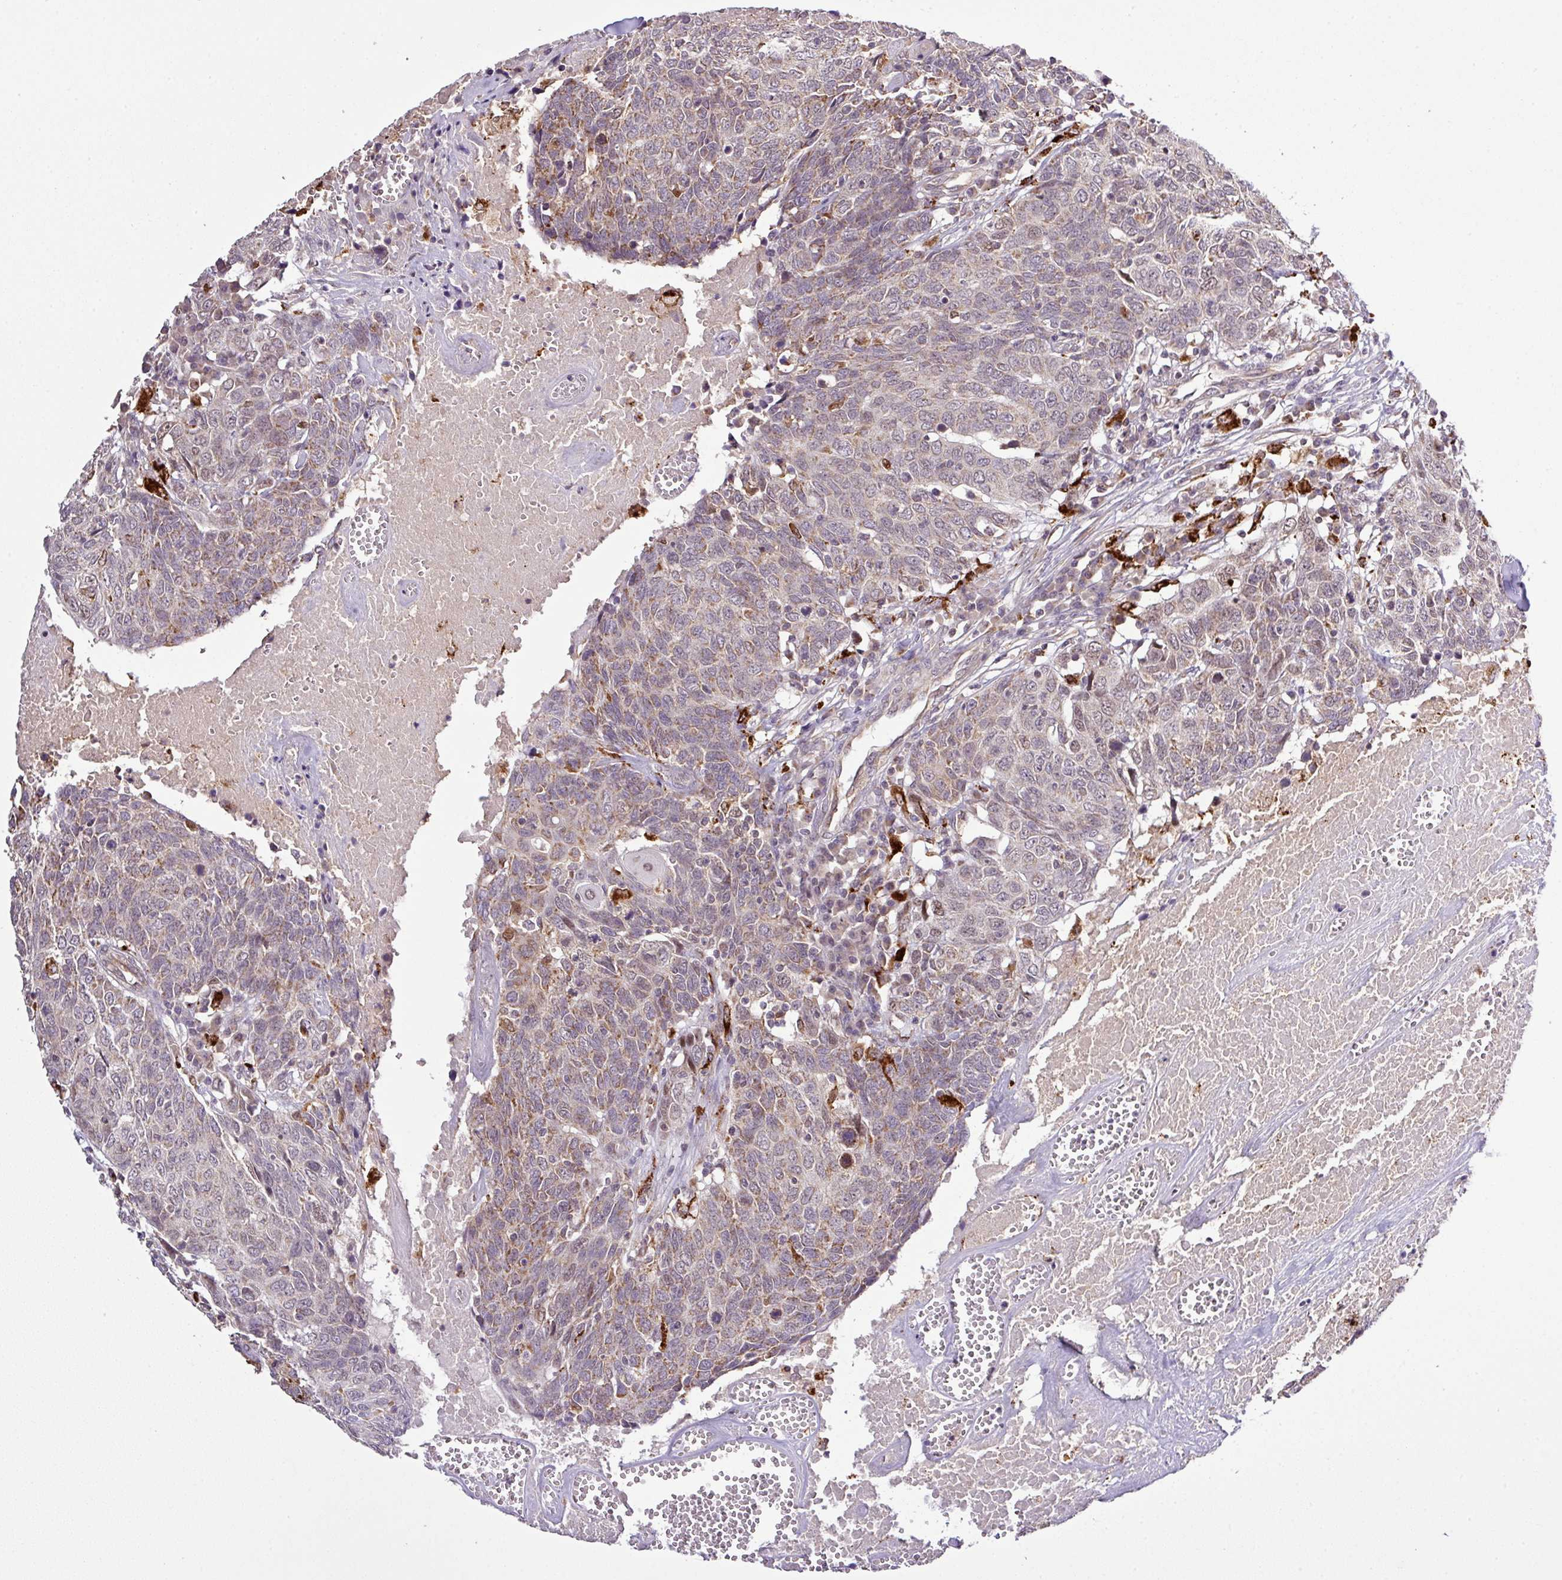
{"staining": {"intensity": "moderate", "quantity": "25%-75%", "location": "cytoplasmic/membranous,nuclear"}, "tissue": "head and neck cancer", "cell_type": "Tumor cells", "image_type": "cancer", "snomed": [{"axis": "morphology", "description": "Squamous cell carcinoma, NOS"}, {"axis": "topography", "description": "Head-Neck"}], "caption": "DAB immunohistochemical staining of human head and neck cancer displays moderate cytoplasmic/membranous and nuclear protein positivity in approximately 25%-75% of tumor cells.", "gene": "SMCO4", "patient": {"sex": "male", "age": 66}}